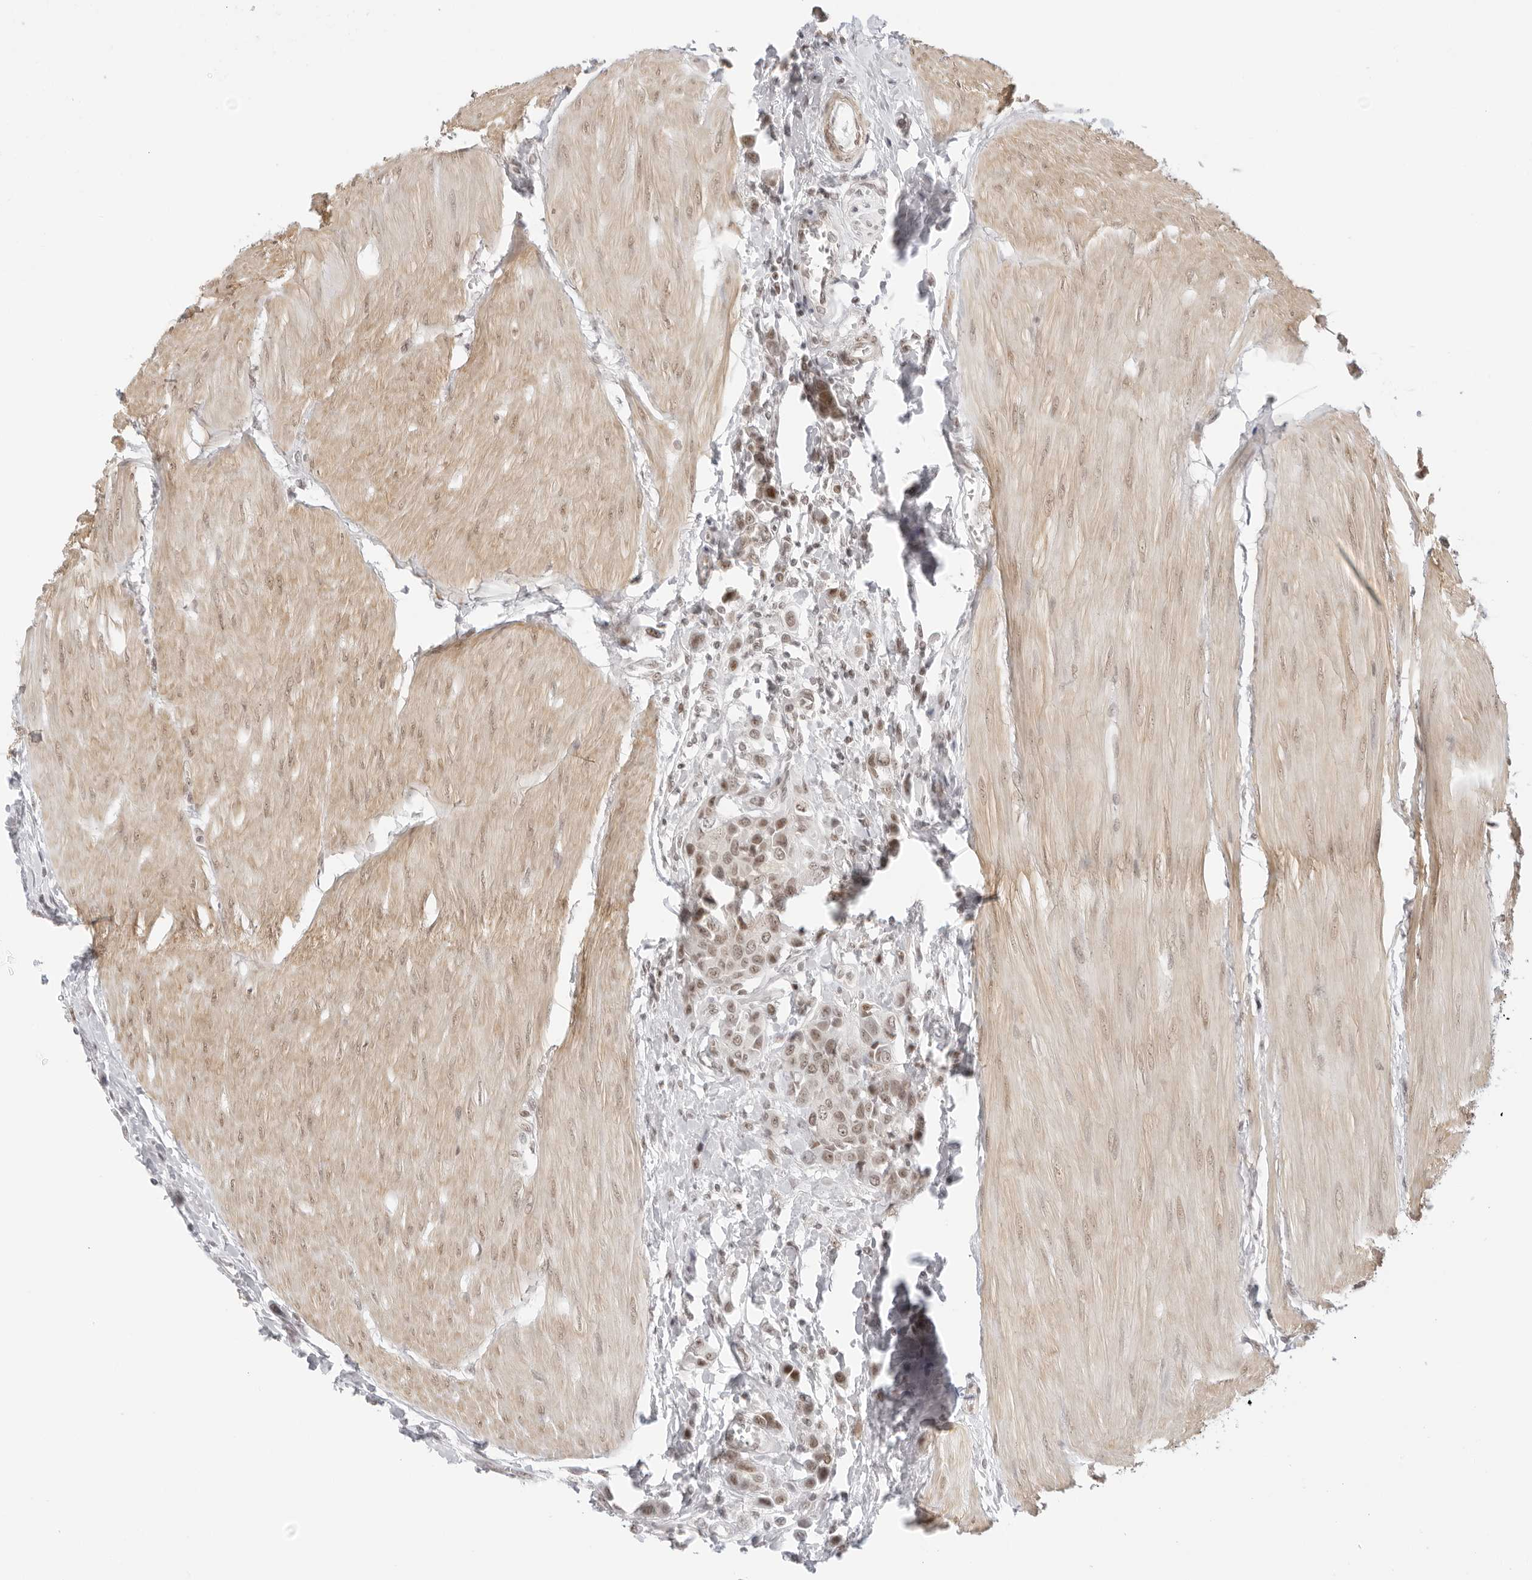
{"staining": {"intensity": "weak", "quantity": ">75%", "location": "nuclear"}, "tissue": "urothelial cancer", "cell_type": "Tumor cells", "image_type": "cancer", "snomed": [{"axis": "morphology", "description": "Urothelial carcinoma, High grade"}, {"axis": "topography", "description": "Urinary bladder"}], "caption": "An IHC photomicrograph of tumor tissue is shown. Protein staining in brown labels weak nuclear positivity in high-grade urothelial carcinoma within tumor cells.", "gene": "TCIM", "patient": {"sex": "male", "age": 50}}